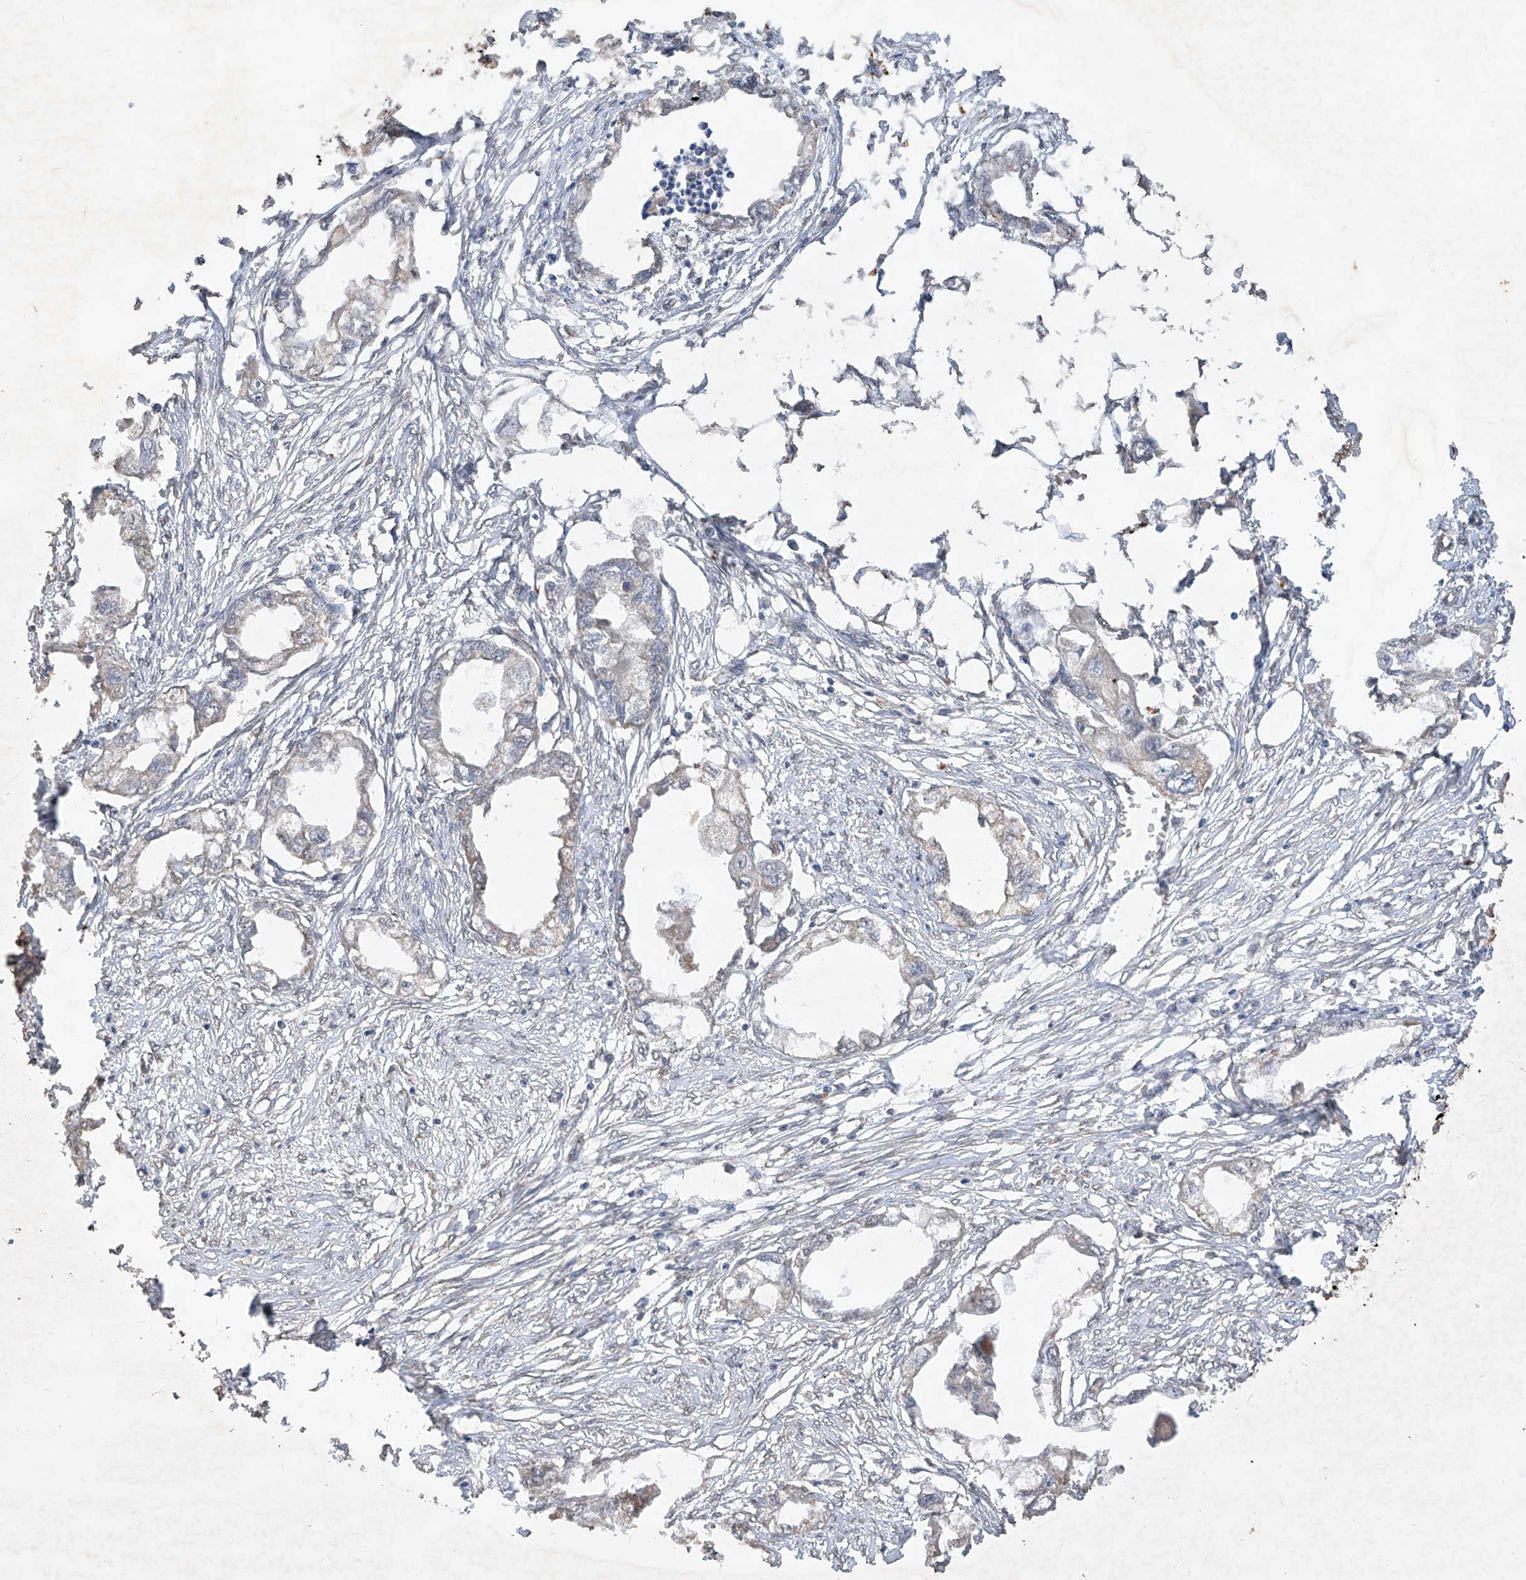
{"staining": {"intensity": "negative", "quantity": "none", "location": "none"}, "tissue": "endometrial cancer", "cell_type": "Tumor cells", "image_type": "cancer", "snomed": [{"axis": "morphology", "description": "Adenocarcinoma, NOS"}, {"axis": "morphology", "description": "Adenocarcinoma, metastatic, NOS"}, {"axis": "topography", "description": "Adipose tissue"}, {"axis": "topography", "description": "Endometrium"}], "caption": "Photomicrograph shows no protein positivity in tumor cells of endometrial metastatic adenocarcinoma tissue.", "gene": "MTUS2", "patient": {"sex": "female", "age": 67}}